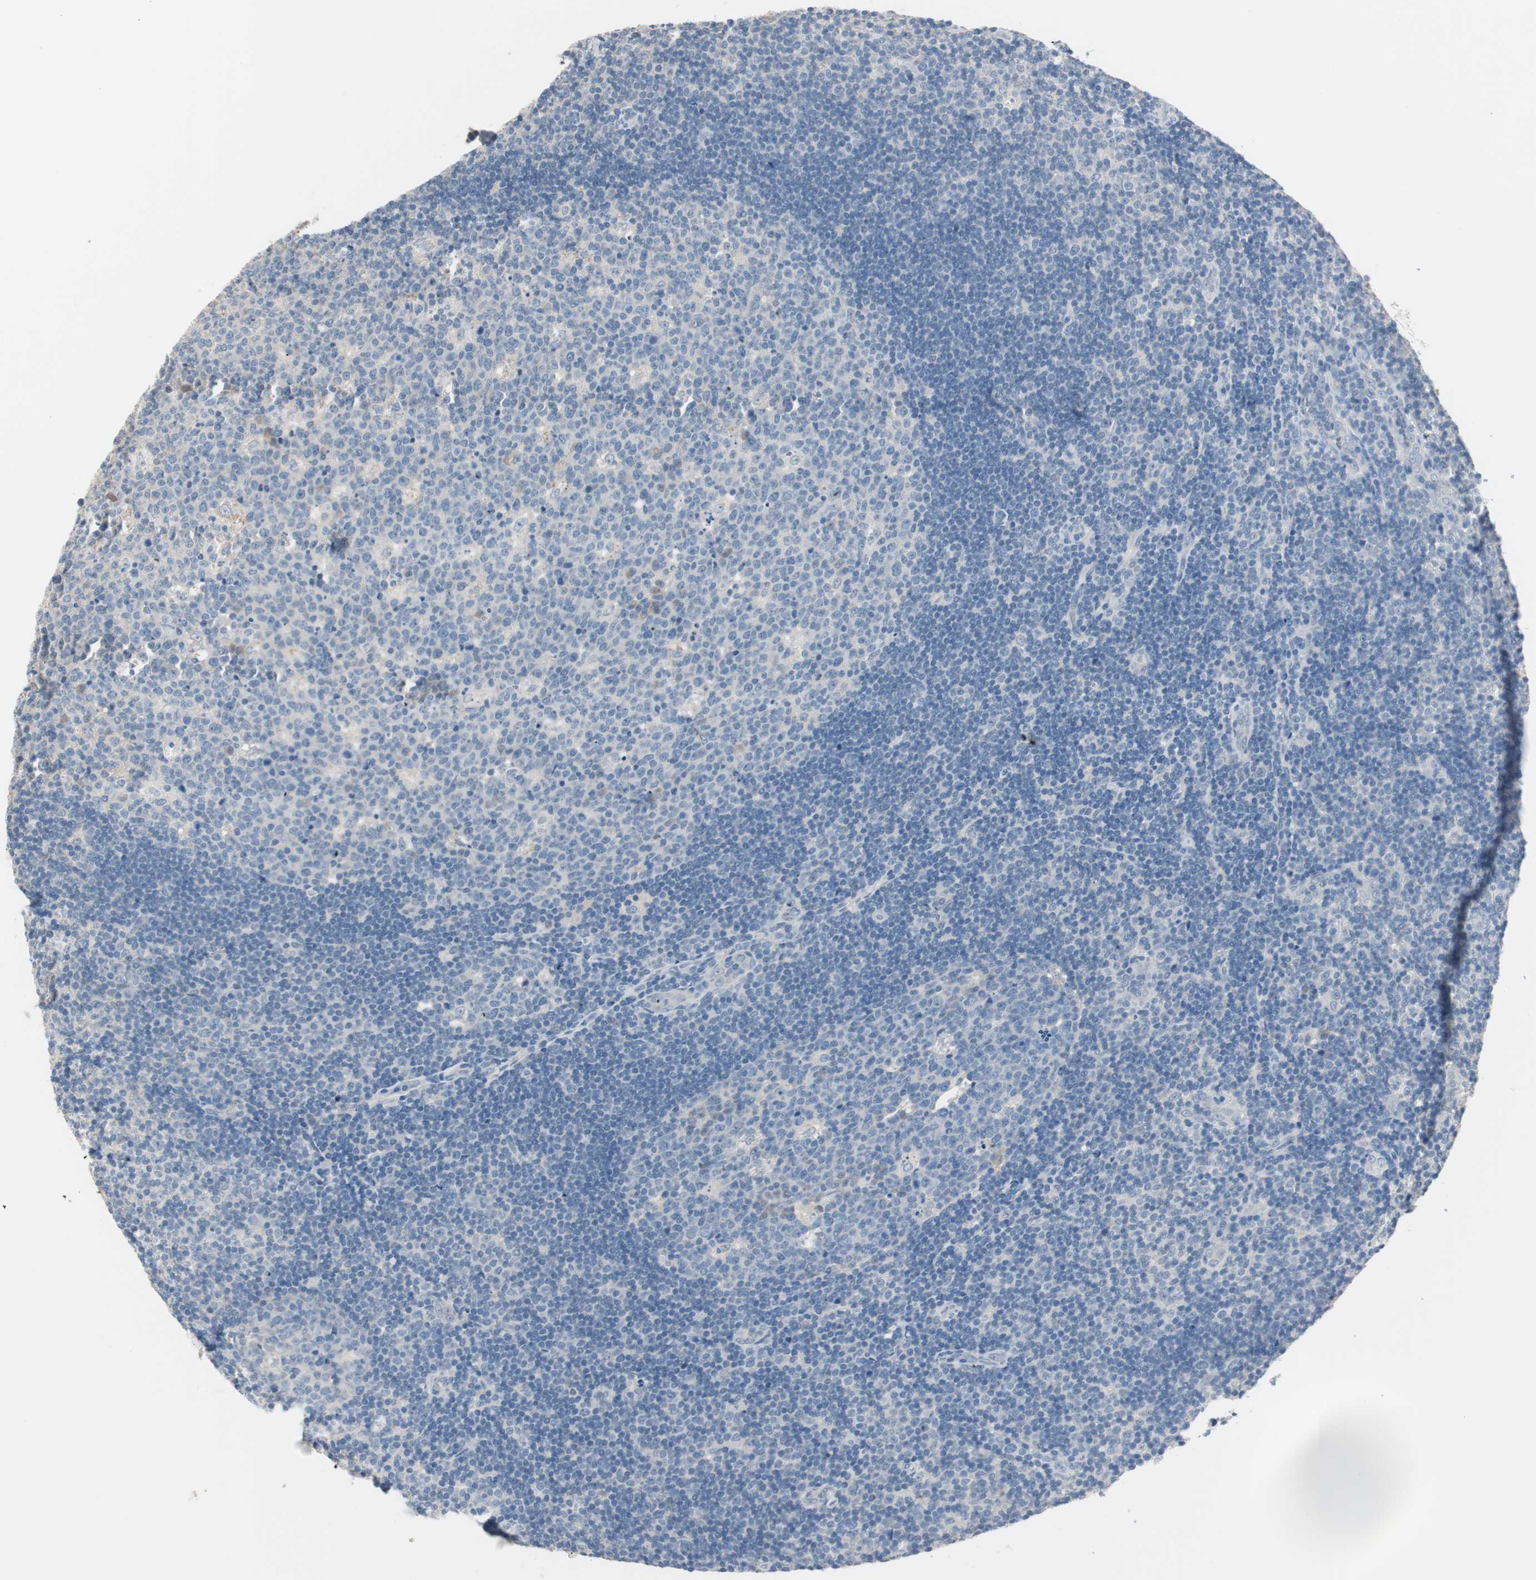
{"staining": {"intensity": "weak", "quantity": "<25%", "location": "cytoplasmic/membranous"}, "tissue": "lymph node", "cell_type": "Germinal center cells", "image_type": "normal", "snomed": [{"axis": "morphology", "description": "Normal tissue, NOS"}, {"axis": "topography", "description": "Lymph node"}, {"axis": "topography", "description": "Salivary gland"}], "caption": "DAB immunohistochemical staining of unremarkable human lymph node displays no significant positivity in germinal center cells.", "gene": "KHK", "patient": {"sex": "male", "age": 8}}